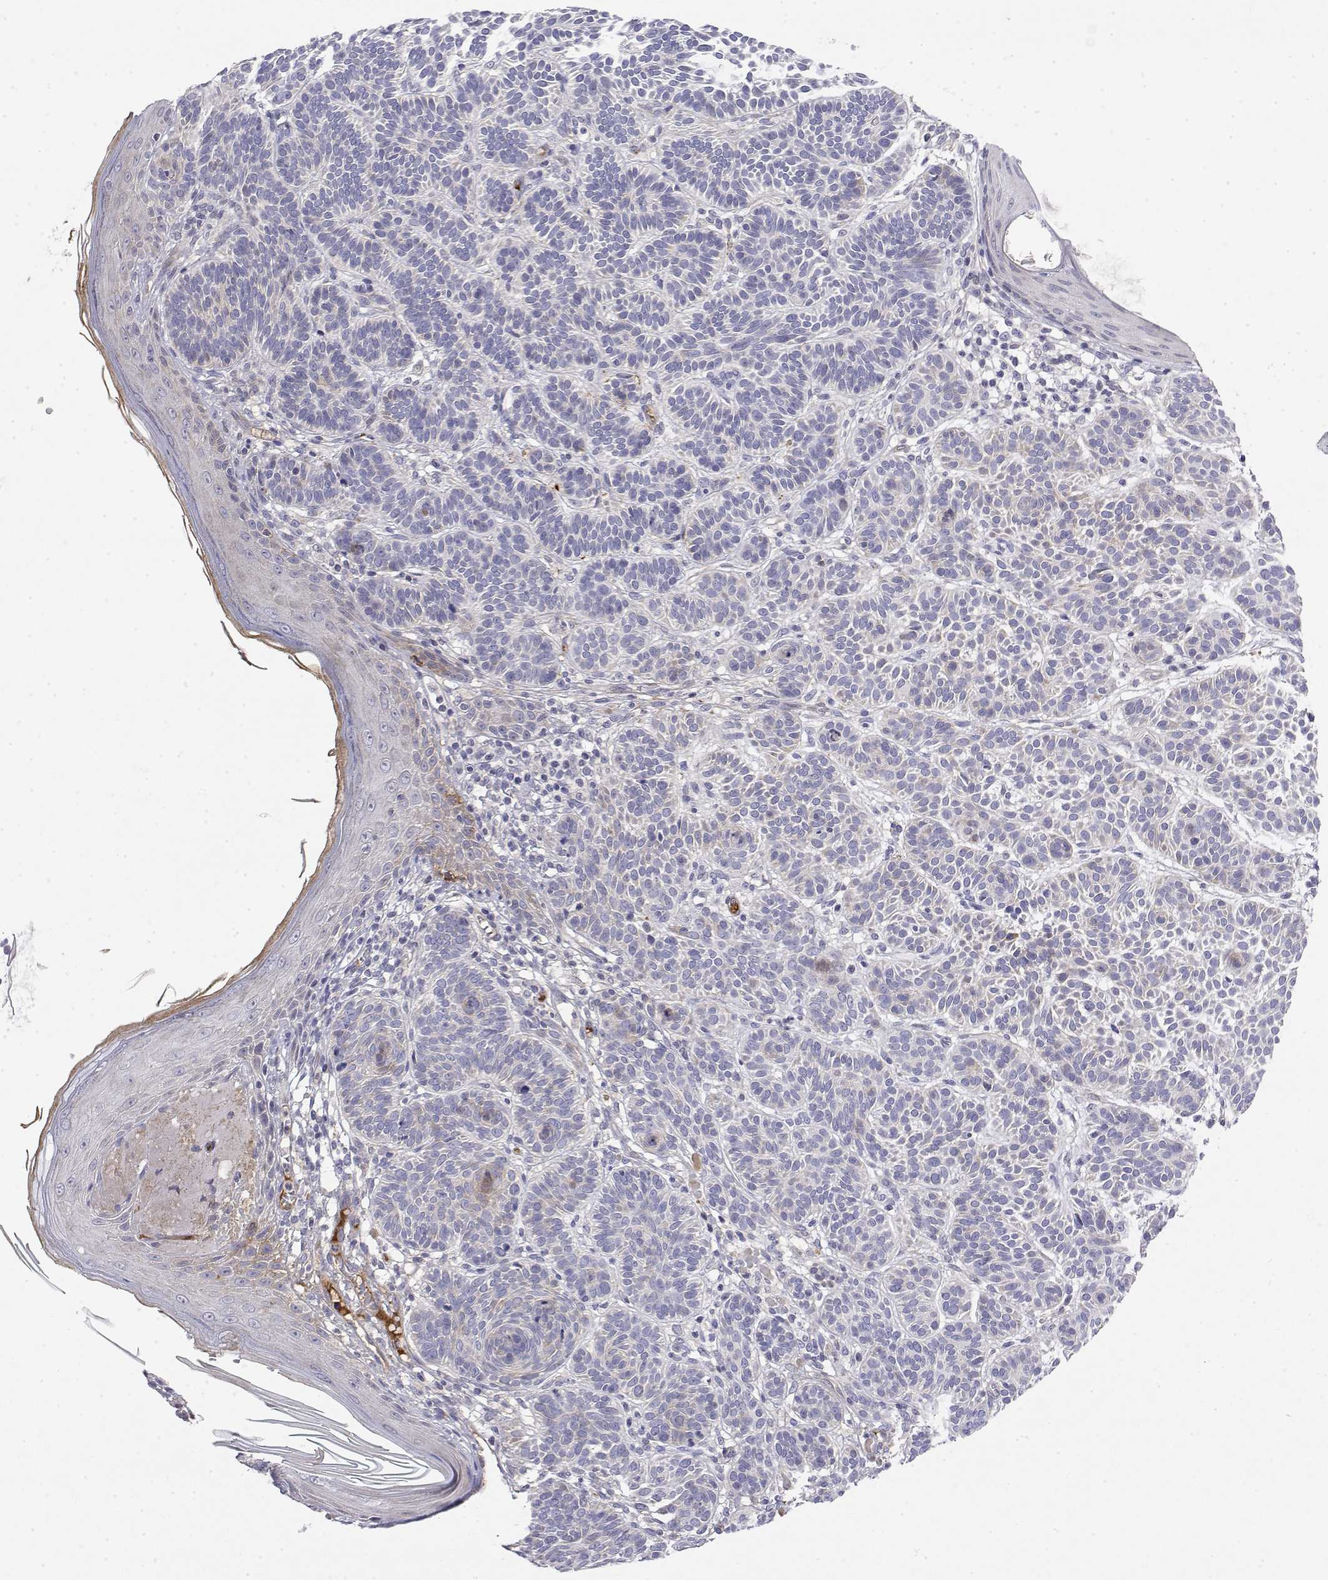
{"staining": {"intensity": "negative", "quantity": "none", "location": "none"}, "tissue": "skin cancer", "cell_type": "Tumor cells", "image_type": "cancer", "snomed": [{"axis": "morphology", "description": "Basal cell carcinoma"}, {"axis": "topography", "description": "Skin"}], "caption": "Histopathology image shows no significant protein expression in tumor cells of skin cancer.", "gene": "GGACT", "patient": {"sex": "male", "age": 85}}